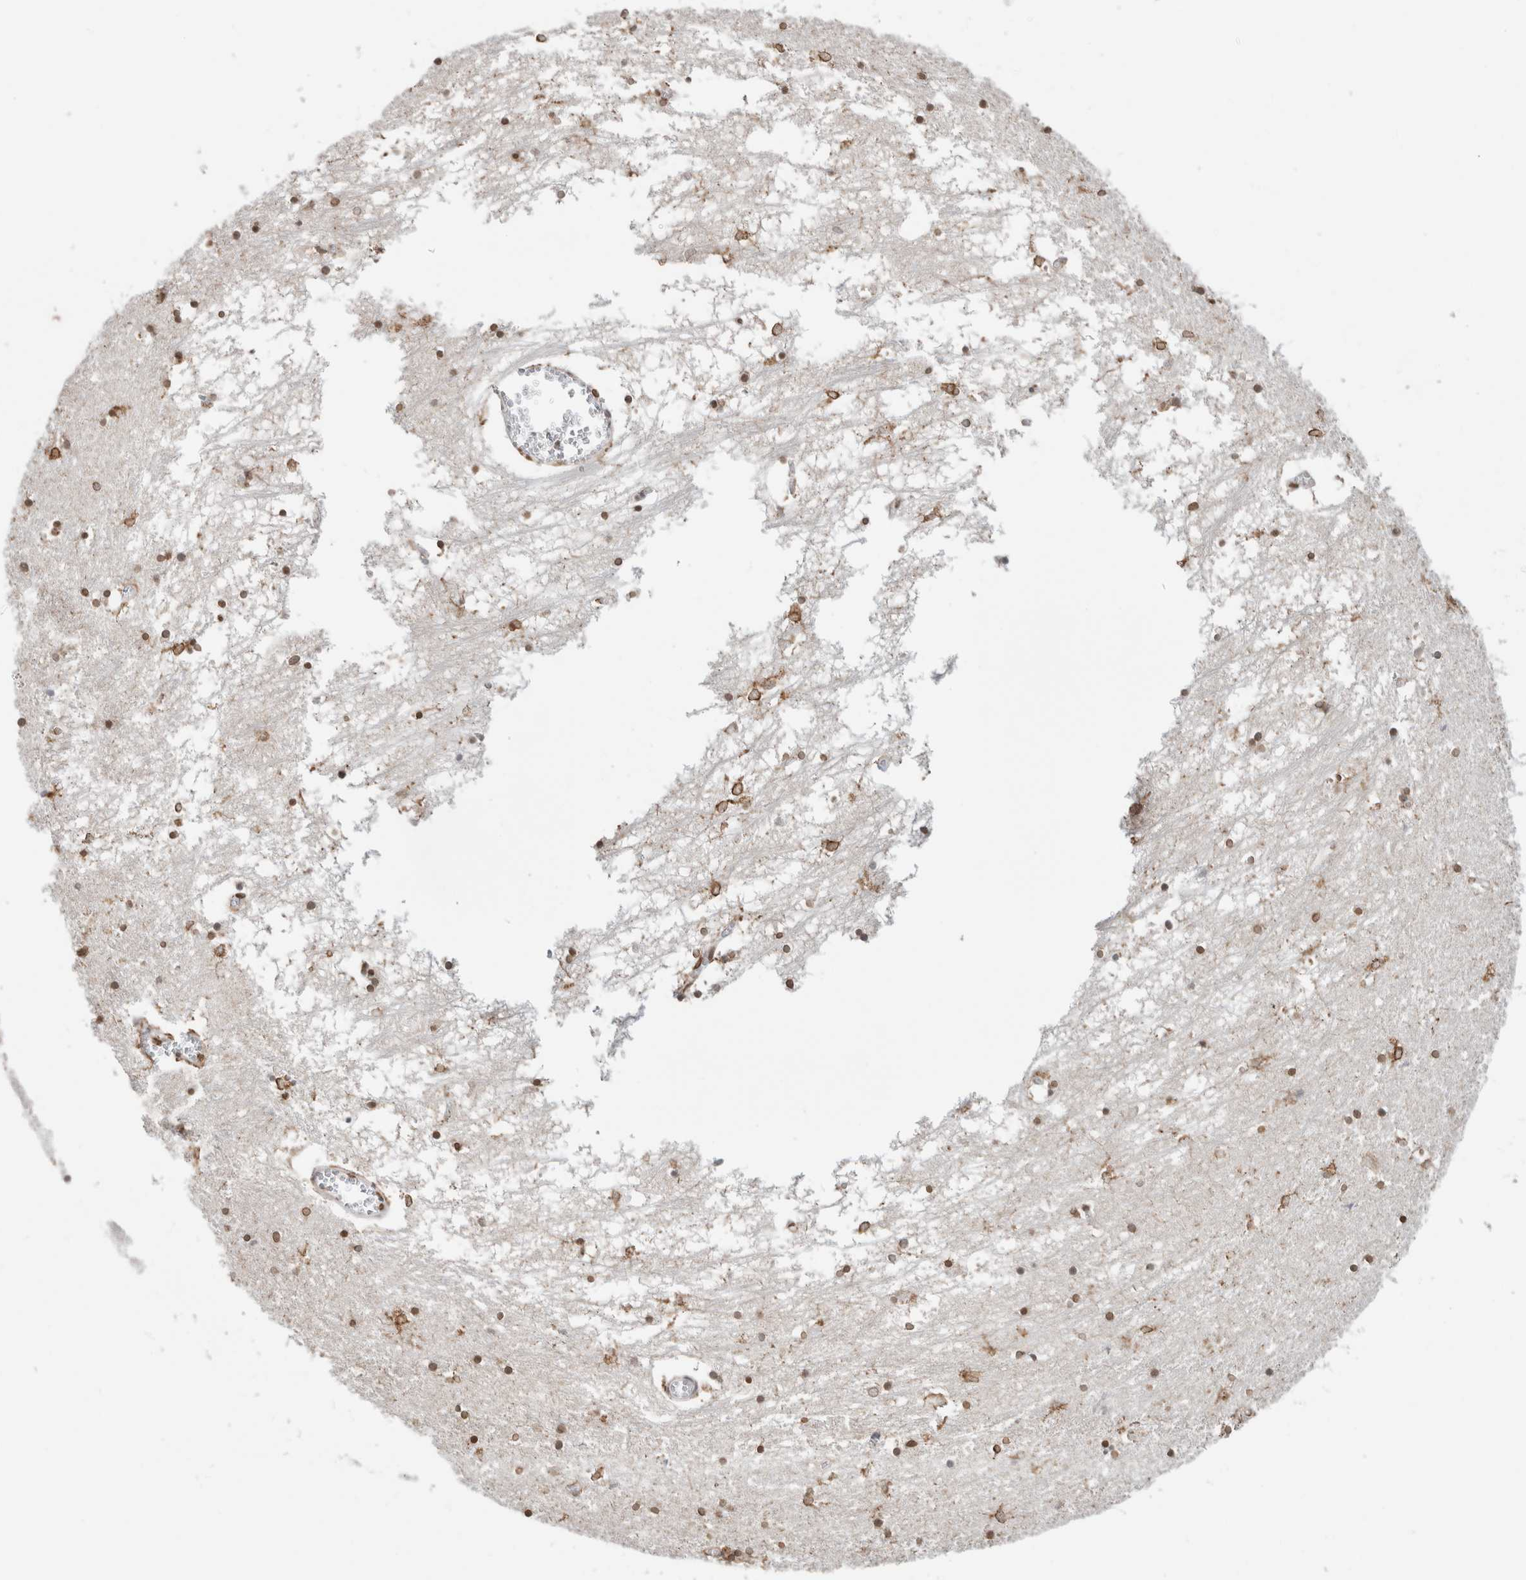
{"staining": {"intensity": "moderate", "quantity": "25%-75%", "location": "cytoplasmic/membranous,nuclear"}, "tissue": "hippocampus", "cell_type": "Glial cells", "image_type": "normal", "snomed": [{"axis": "morphology", "description": "Normal tissue, NOS"}, {"axis": "topography", "description": "Hippocampus"}], "caption": "The image demonstrates staining of unremarkable hippocampus, revealing moderate cytoplasmic/membranous,nuclear protein expression (brown color) within glial cells.", "gene": "RBMX2", "patient": {"sex": "male", "age": 70}}